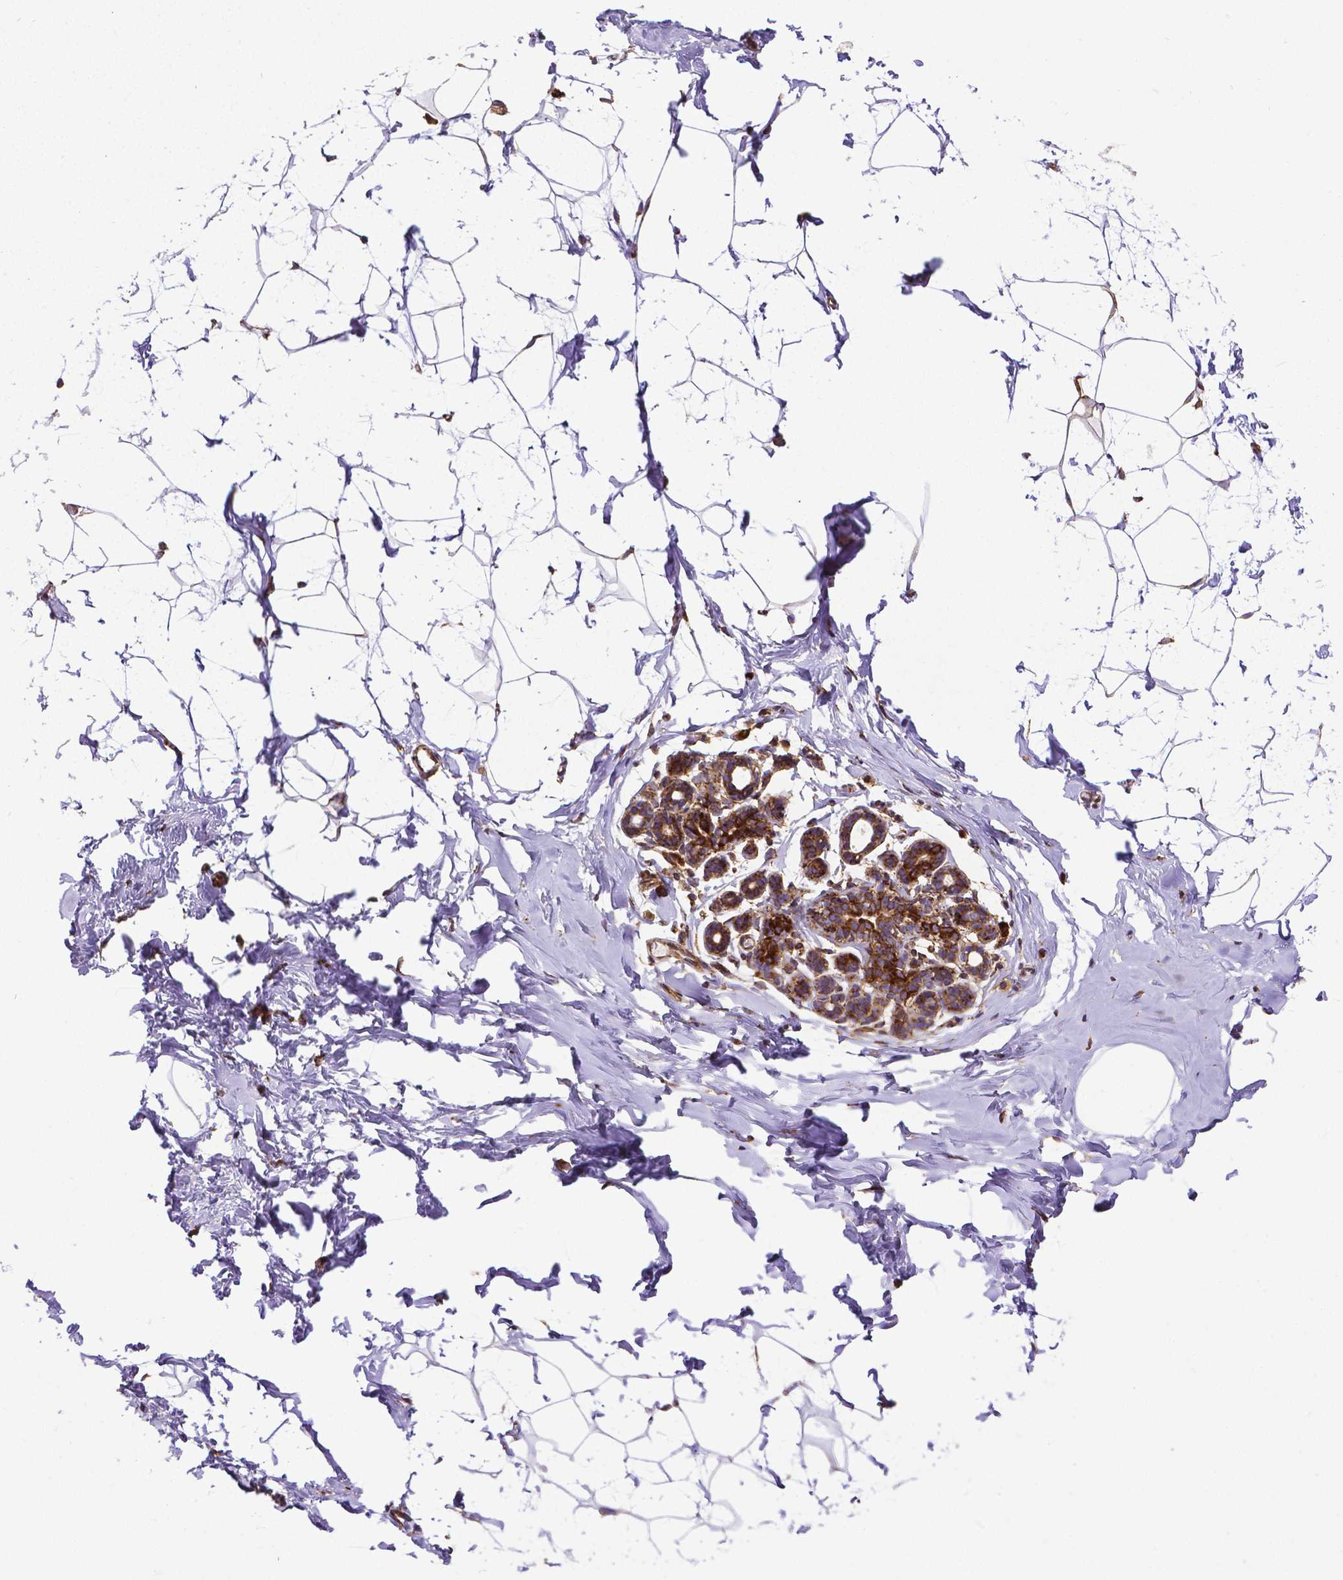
{"staining": {"intensity": "negative", "quantity": "none", "location": "none"}, "tissue": "breast", "cell_type": "Adipocytes", "image_type": "normal", "snomed": [{"axis": "morphology", "description": "Normal tissue, NOS"}, {"axis": "topography", "description": "Breast"}], "caption": "IHC micrograph of normal breast stained for a protein (brown), which demonstrates no positivity in adipocytes.", "gene": "MTDH", "patient": {"sex": "female", "age": 32}}